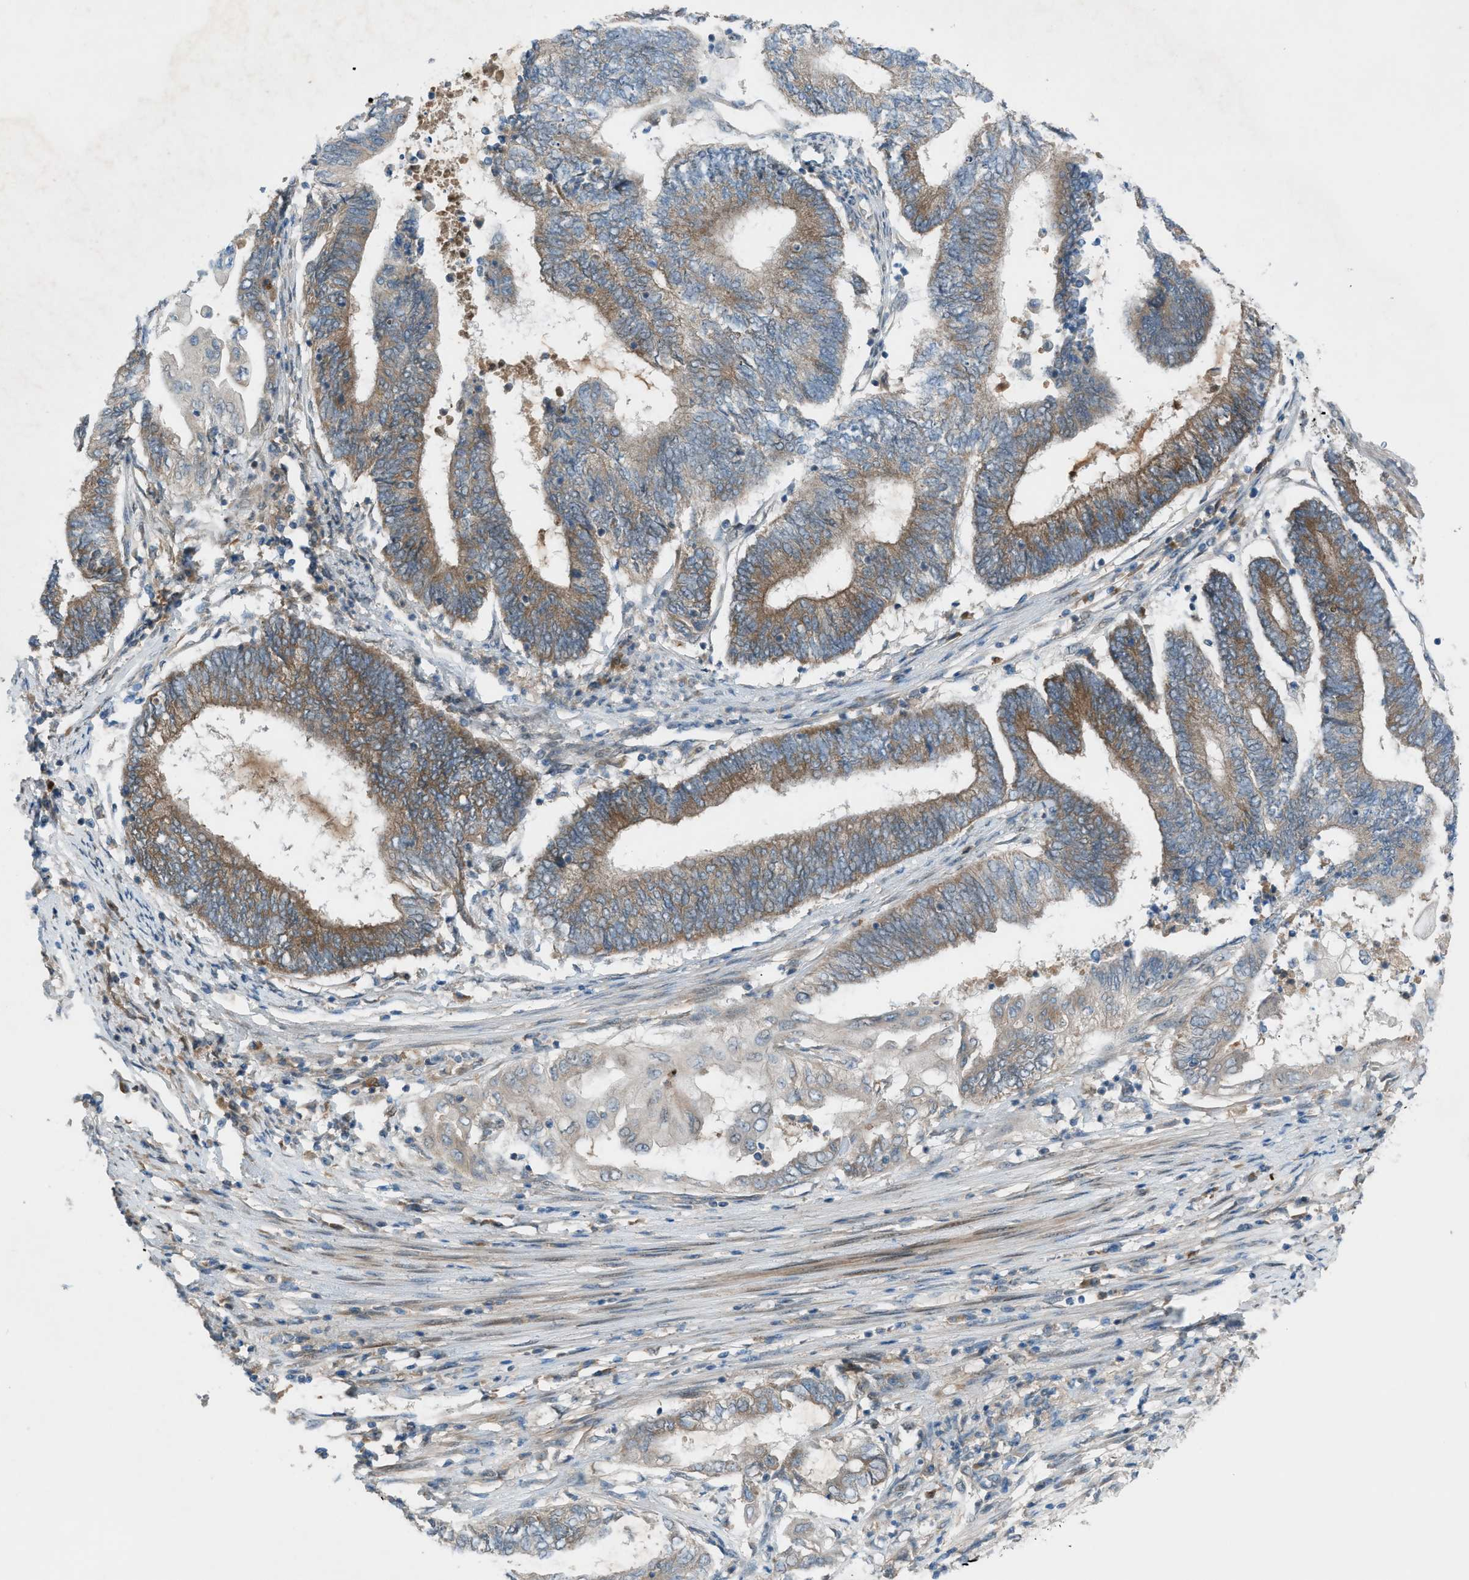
{"staining": {"intensity": "moderate", "quantity": ">75%", "location": "cytoplasmic/membranous"}, "tissue": "endometrial cancer", "cell_type": "Tumor cells", "image_type": "cancer", "snomed": [{"axis": "morphology", "description": "Adenocarcinoma, NOS"}, {"axis": "topography", "description": "Uterus"}, {"axis": "topography", "description": "Endometrium"}], "caption": "Human adenocarcinoma (endometrial) stained with a protein marker reveals moderate staining in tumor cells.", "gene": "DYRK1A", "patient": {"sex": "female", "age": 70}}